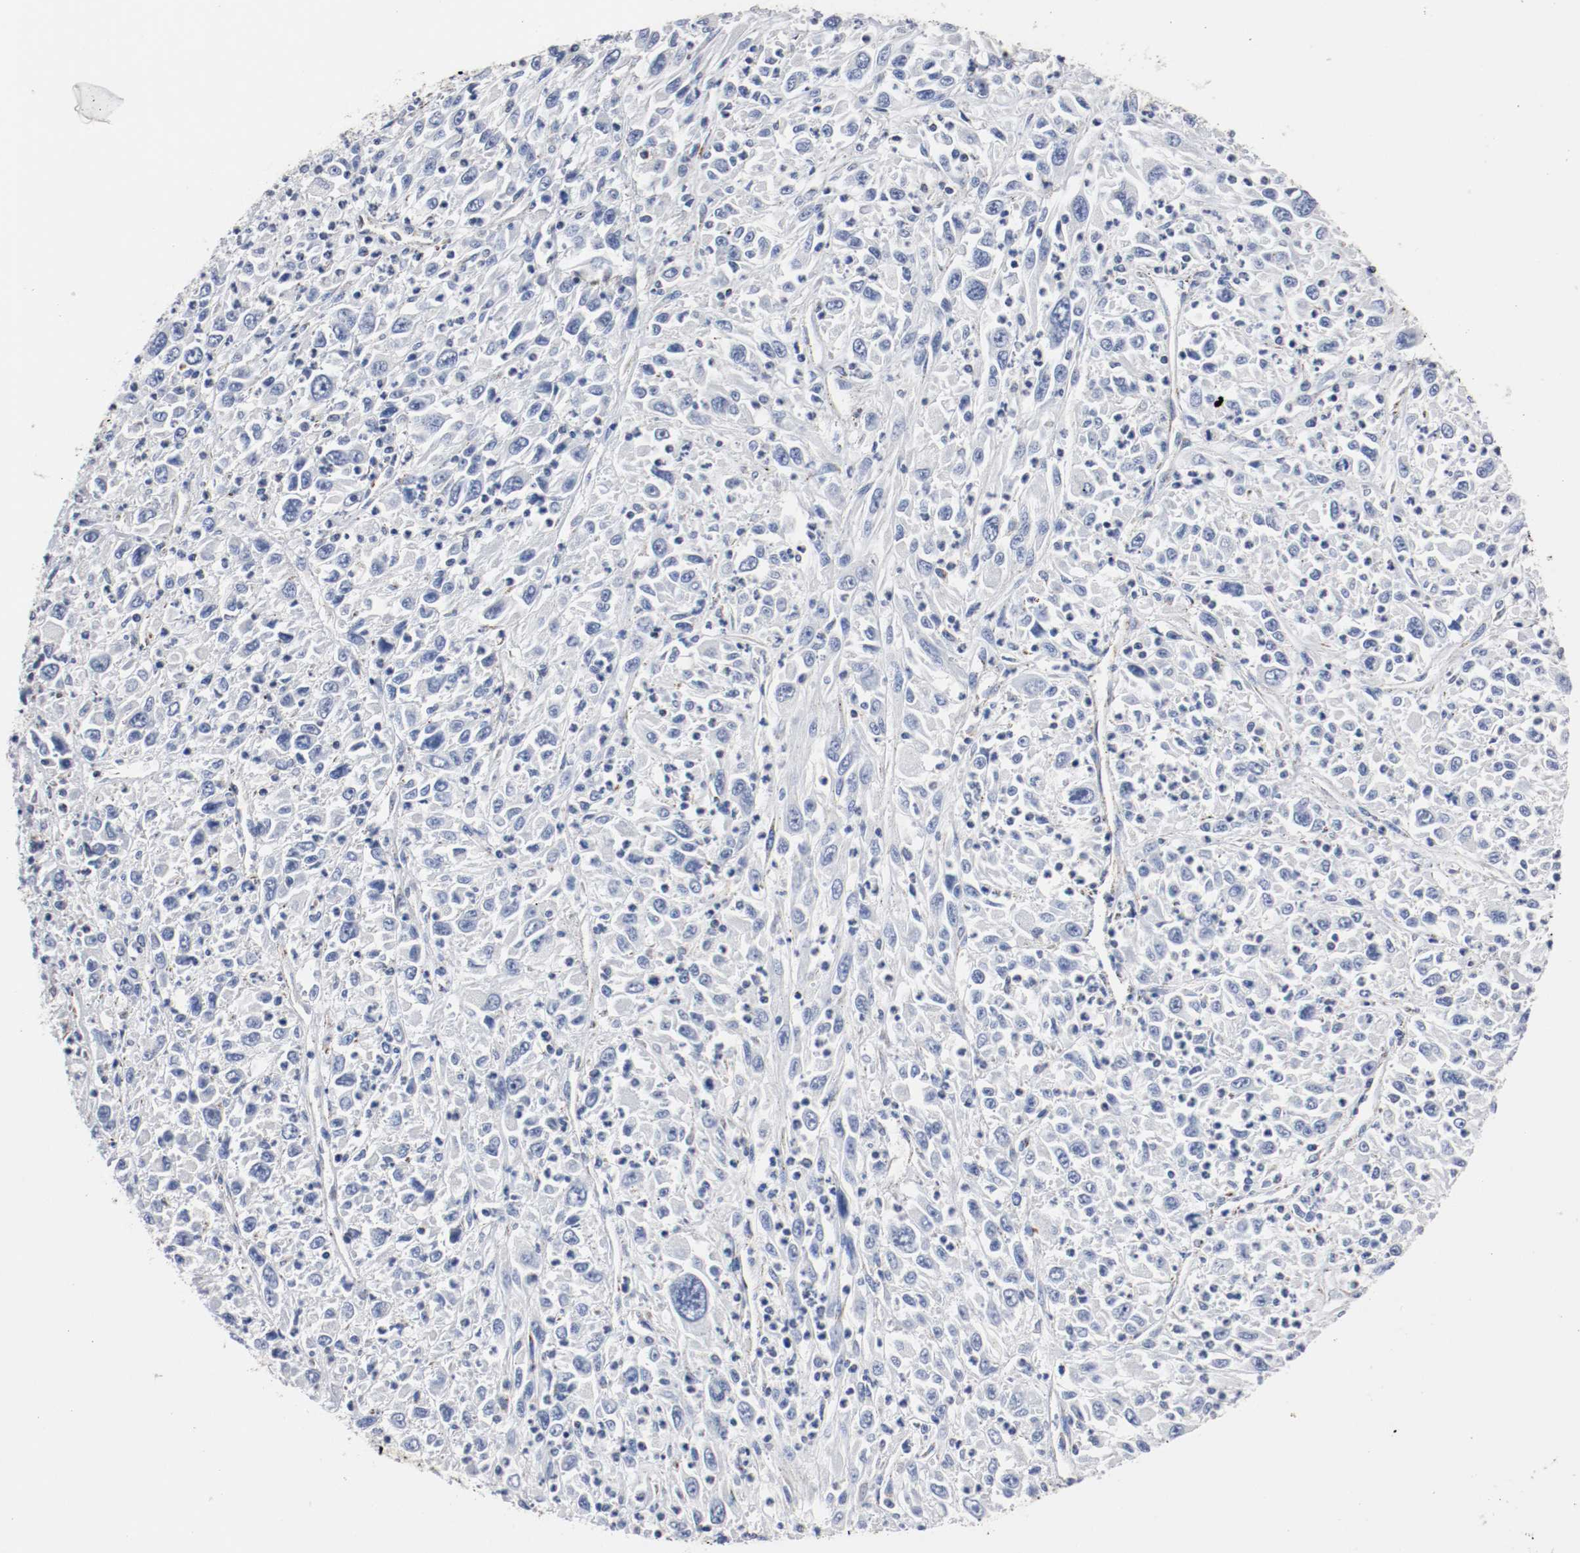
{"staining": {"intensity": "negative", "quantity": "none", "location": "none"}, "tissue": "melanoma", "cell_type": "Tumor cells", "image_type": "cancer", "snomed": [{"axis": "morphology", "description": "Malignant melanoma, Metastatic site"}, {"axis": "topography", "description": "Skin"}], "caption": "Tumor cells are negative for brown protein staining in malignant melanoma (metastatic site).", "gene": "TUBD1", "patient": {"sex": "female", "age": 56}}